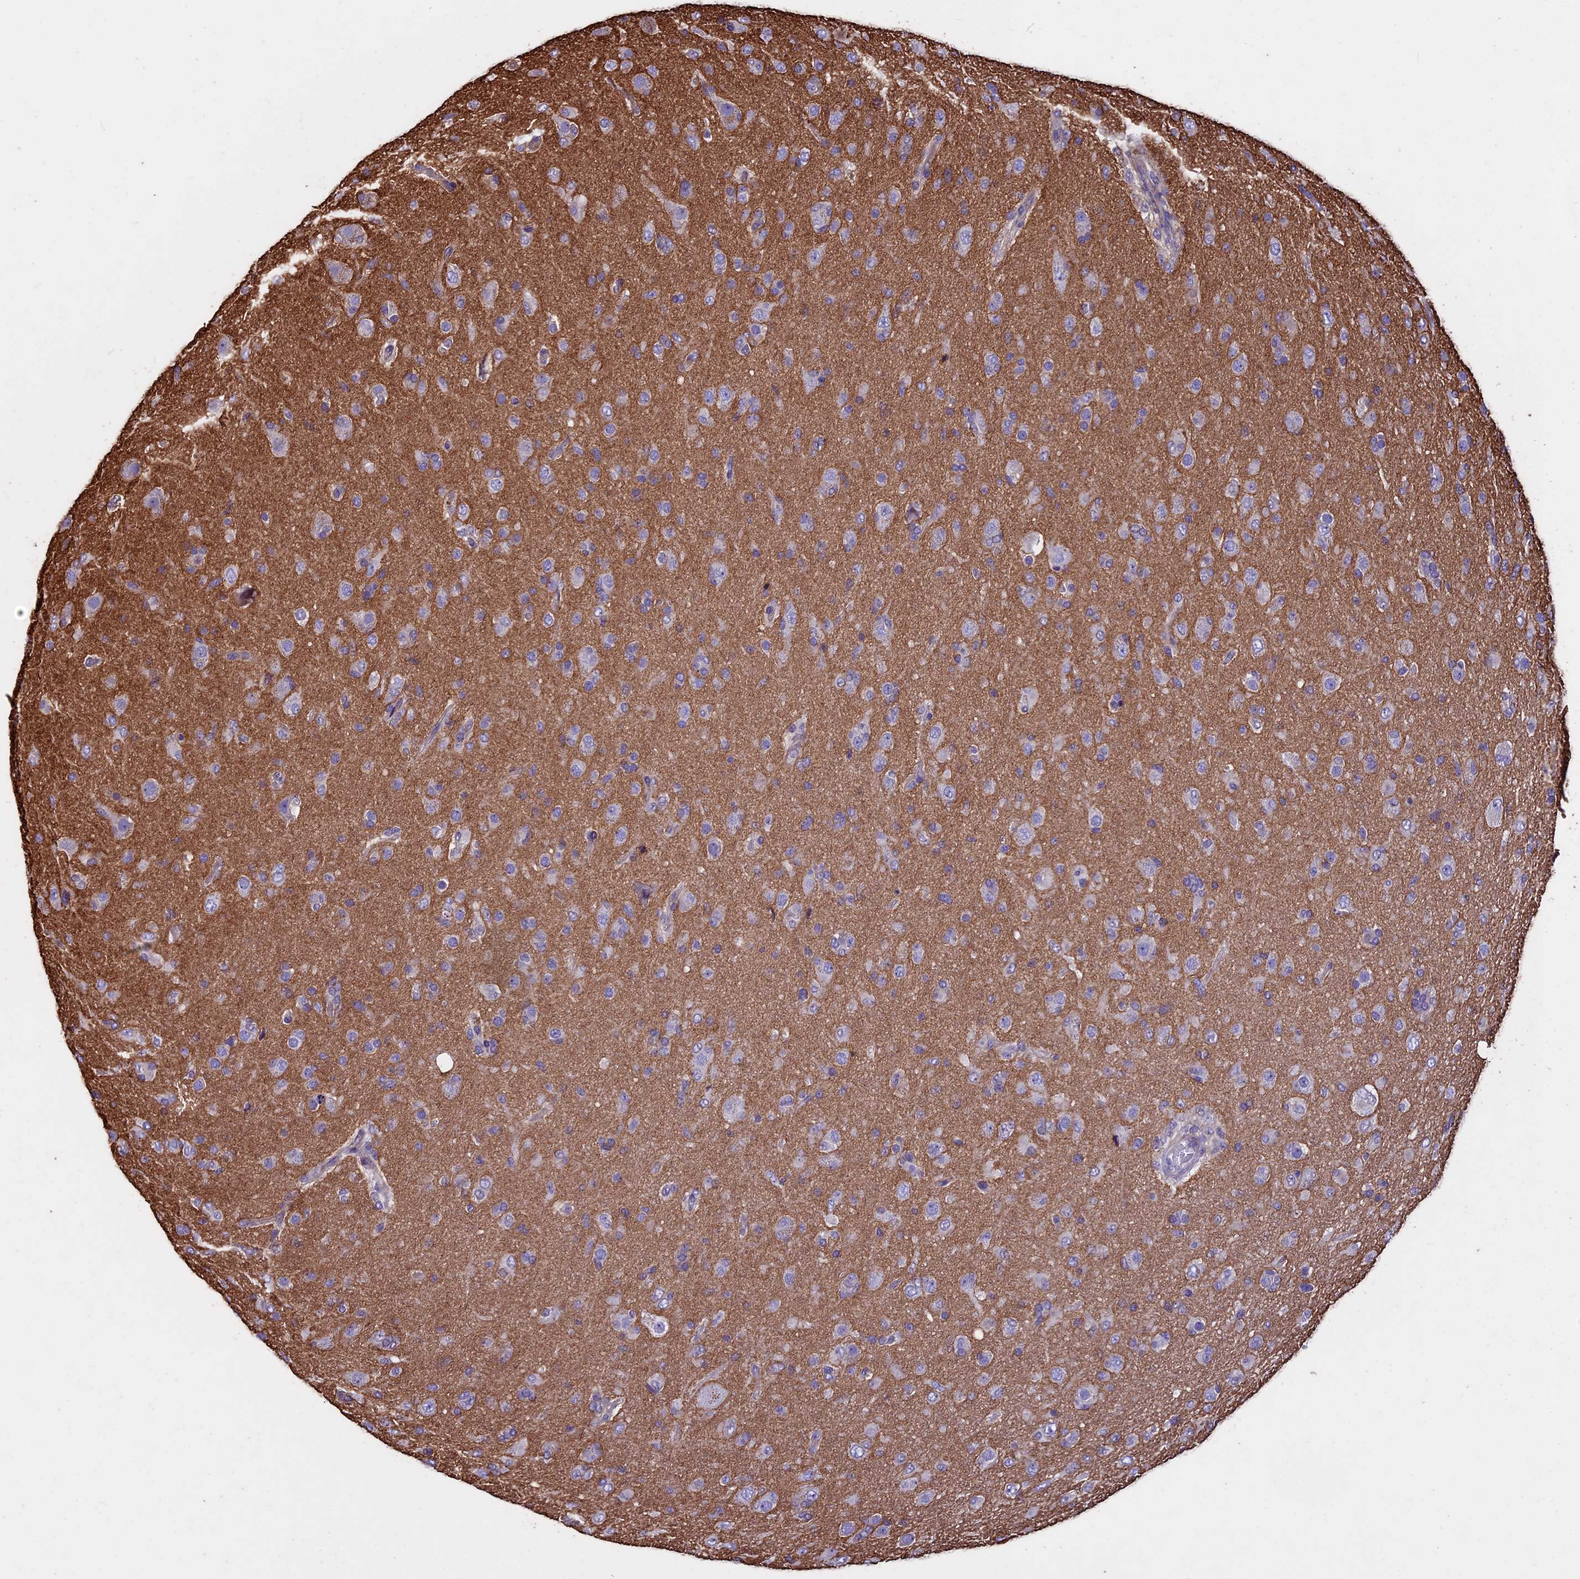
{"staining": {"intensity": "negative", "quantity": "none", "location": "none"}, "tissue": "glioma", "cell_type": "Tumor cells", "image_type": "cancer", "snomed": [{"axis": "morphology", "description": "Glioma, malignant, Low grade"}, {"axis": "topography", "description": "Brain"}], "caption": "The IHC histopathology image has no significant positivity in tumor cells of malignant low-grade glioma tissue. Brightfield microscopy of IHC stained with DAB (3,3'-diaminobenzidine) (brown) and hematoxylin (blue), captured at high magnification.", "gene": "USB1", "patient": {"sex": "male", "age": 65}}